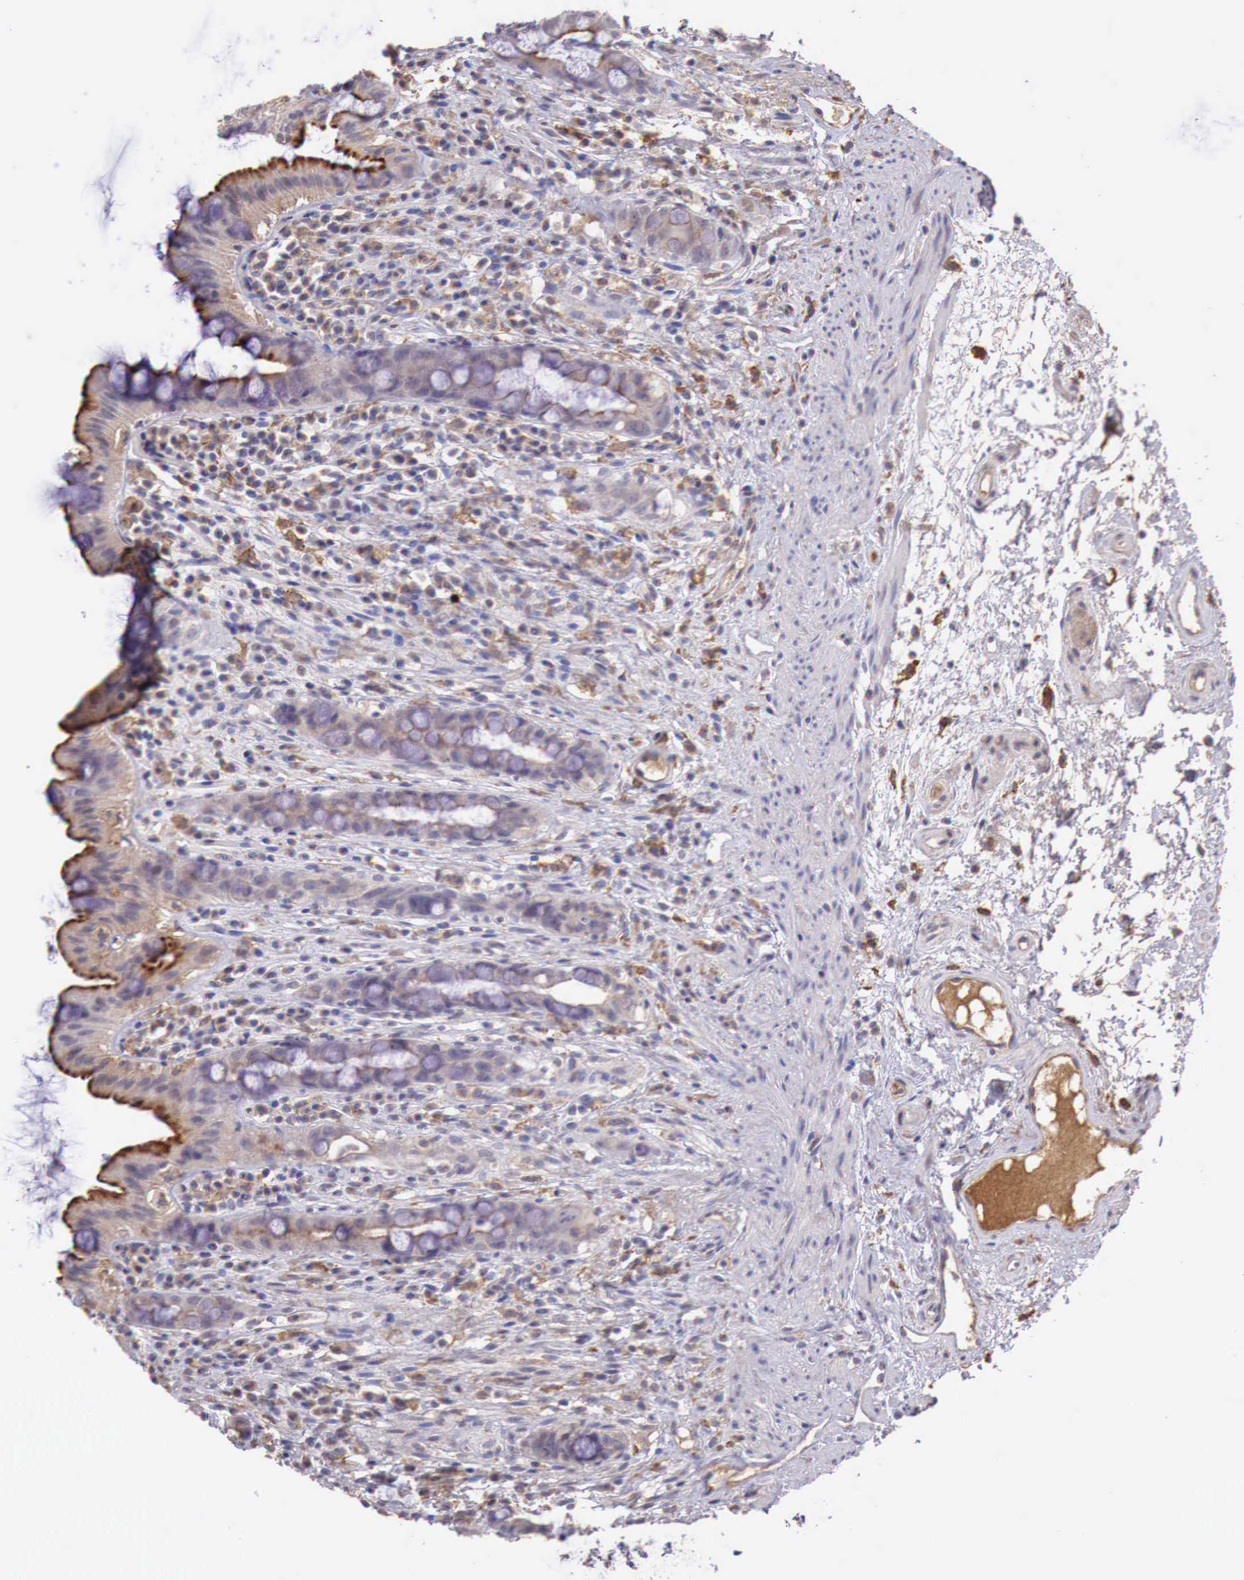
{"staining": {"intensity": "moderate", "quantity": "25%-75%", "location": "cytoplasmic/membranous"}, "tissue": "rectum", "cell_type": "Glandular cells", "image_type": "normal", "snomed": [{"axis": "morphology", "description": "Normal tissue, NOS"}, {"axis": "topography", "description": "Rectum"}], "caption": "DAB (3,3'-diaminobenzidine) immunohistochemical staining of normal human rectum demonstrates moderate cytoplasmic/membranous protein positivity in approximately 25%-75% of glandular cells.", "gene": "CHRDL1", "patient": {"sex": "female", "age": 60}}